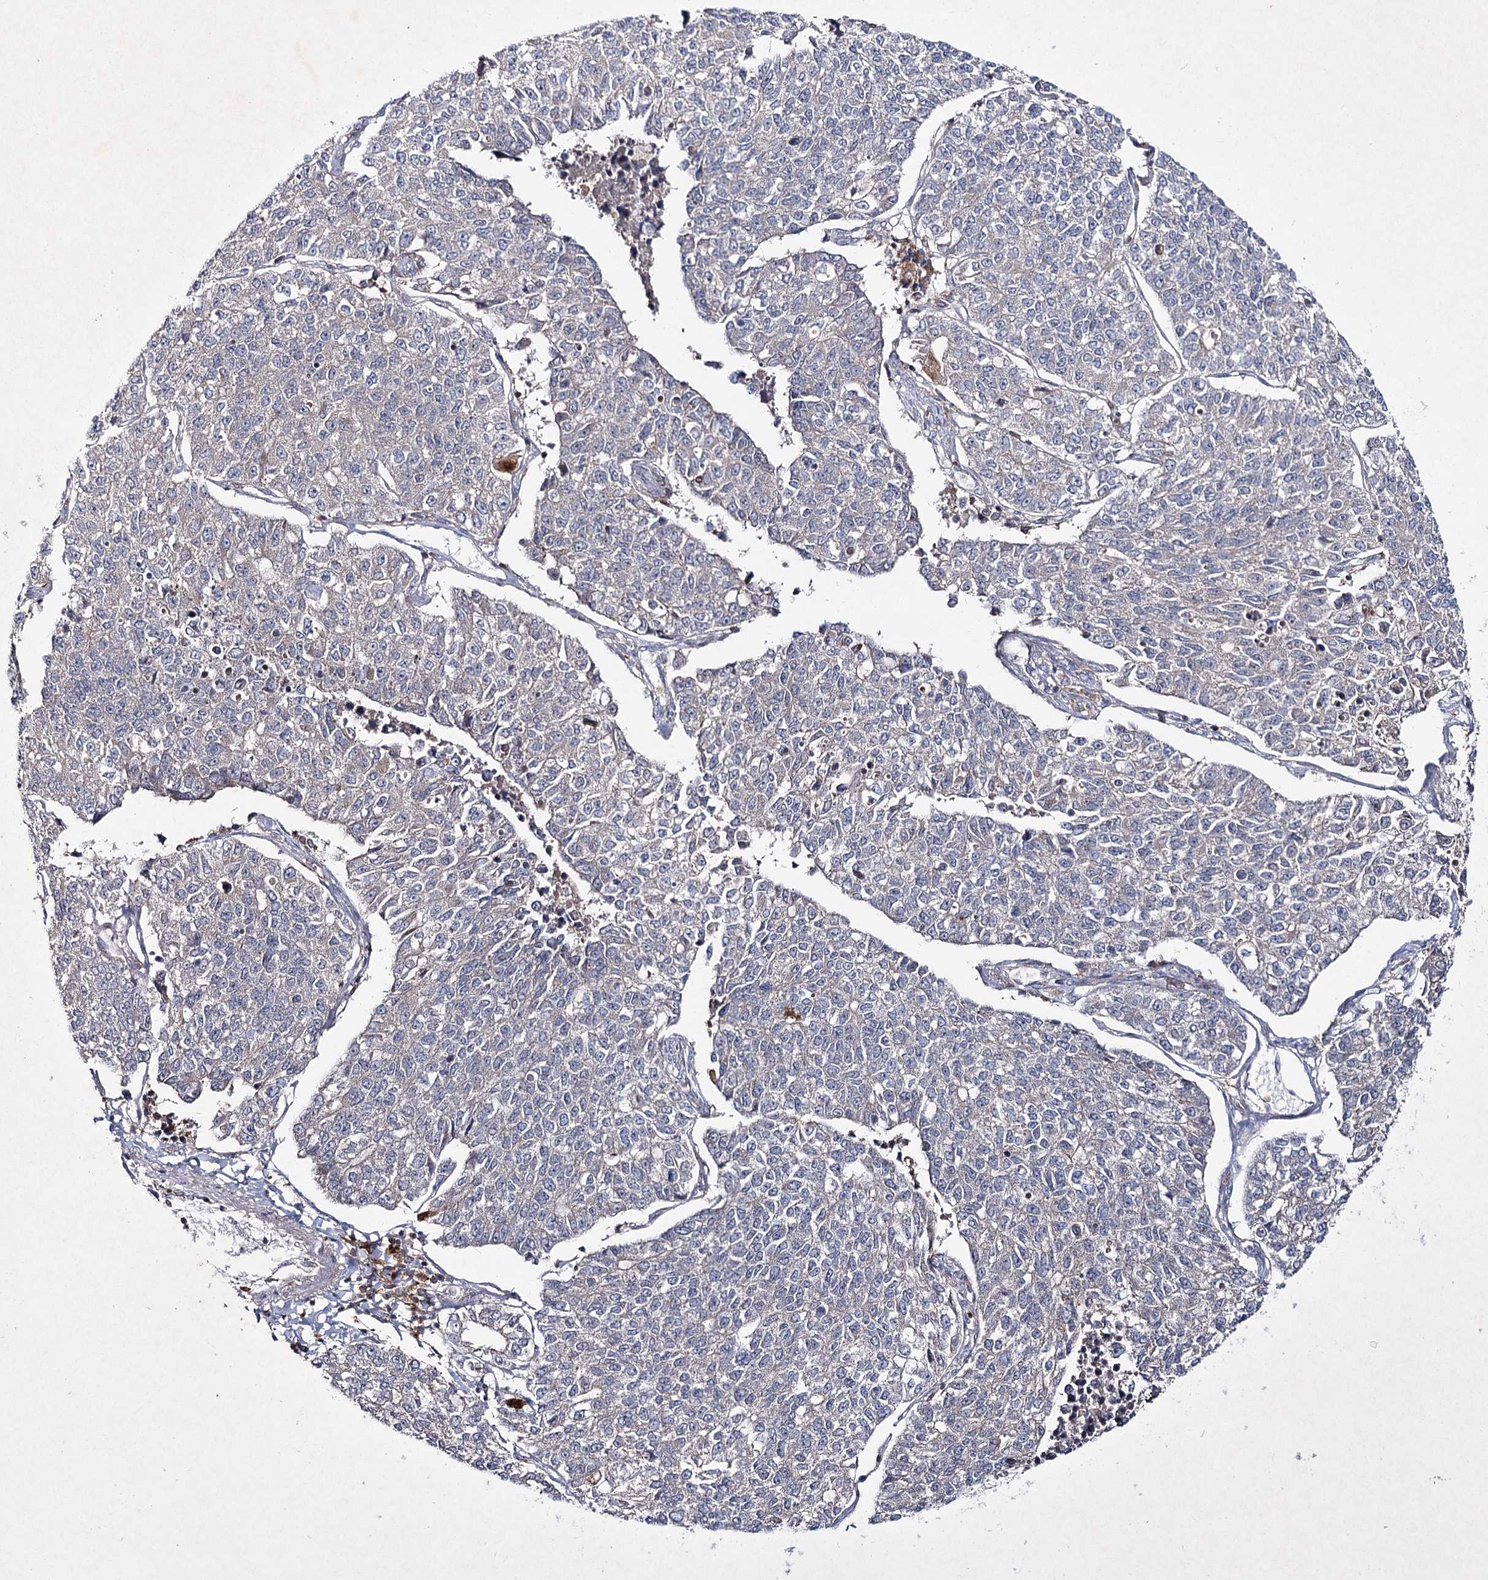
{"staining": {"intensity": "negative", "quantity": "none", "location": "none"}, "tissue": "lung cancer", "cell_type": "Tumor cells", "image_type": "cancer", "snomed": [{"axis": "morphology", "description": "Adenocarcinoma, NOS"}, {"axis": "topography", "description": "Lung"}], "caption": "Immunohistochemistry photomicrograph of neoplastic tissue: lung cancer (adenocarcinoma) stained with DAB displays no significant protein staining in tumor cells. (Immunohistochemistry, brightfield microscopy, high magnification).", "gene": "CIB2", "patient": {"sex": "male", "age": 49}}